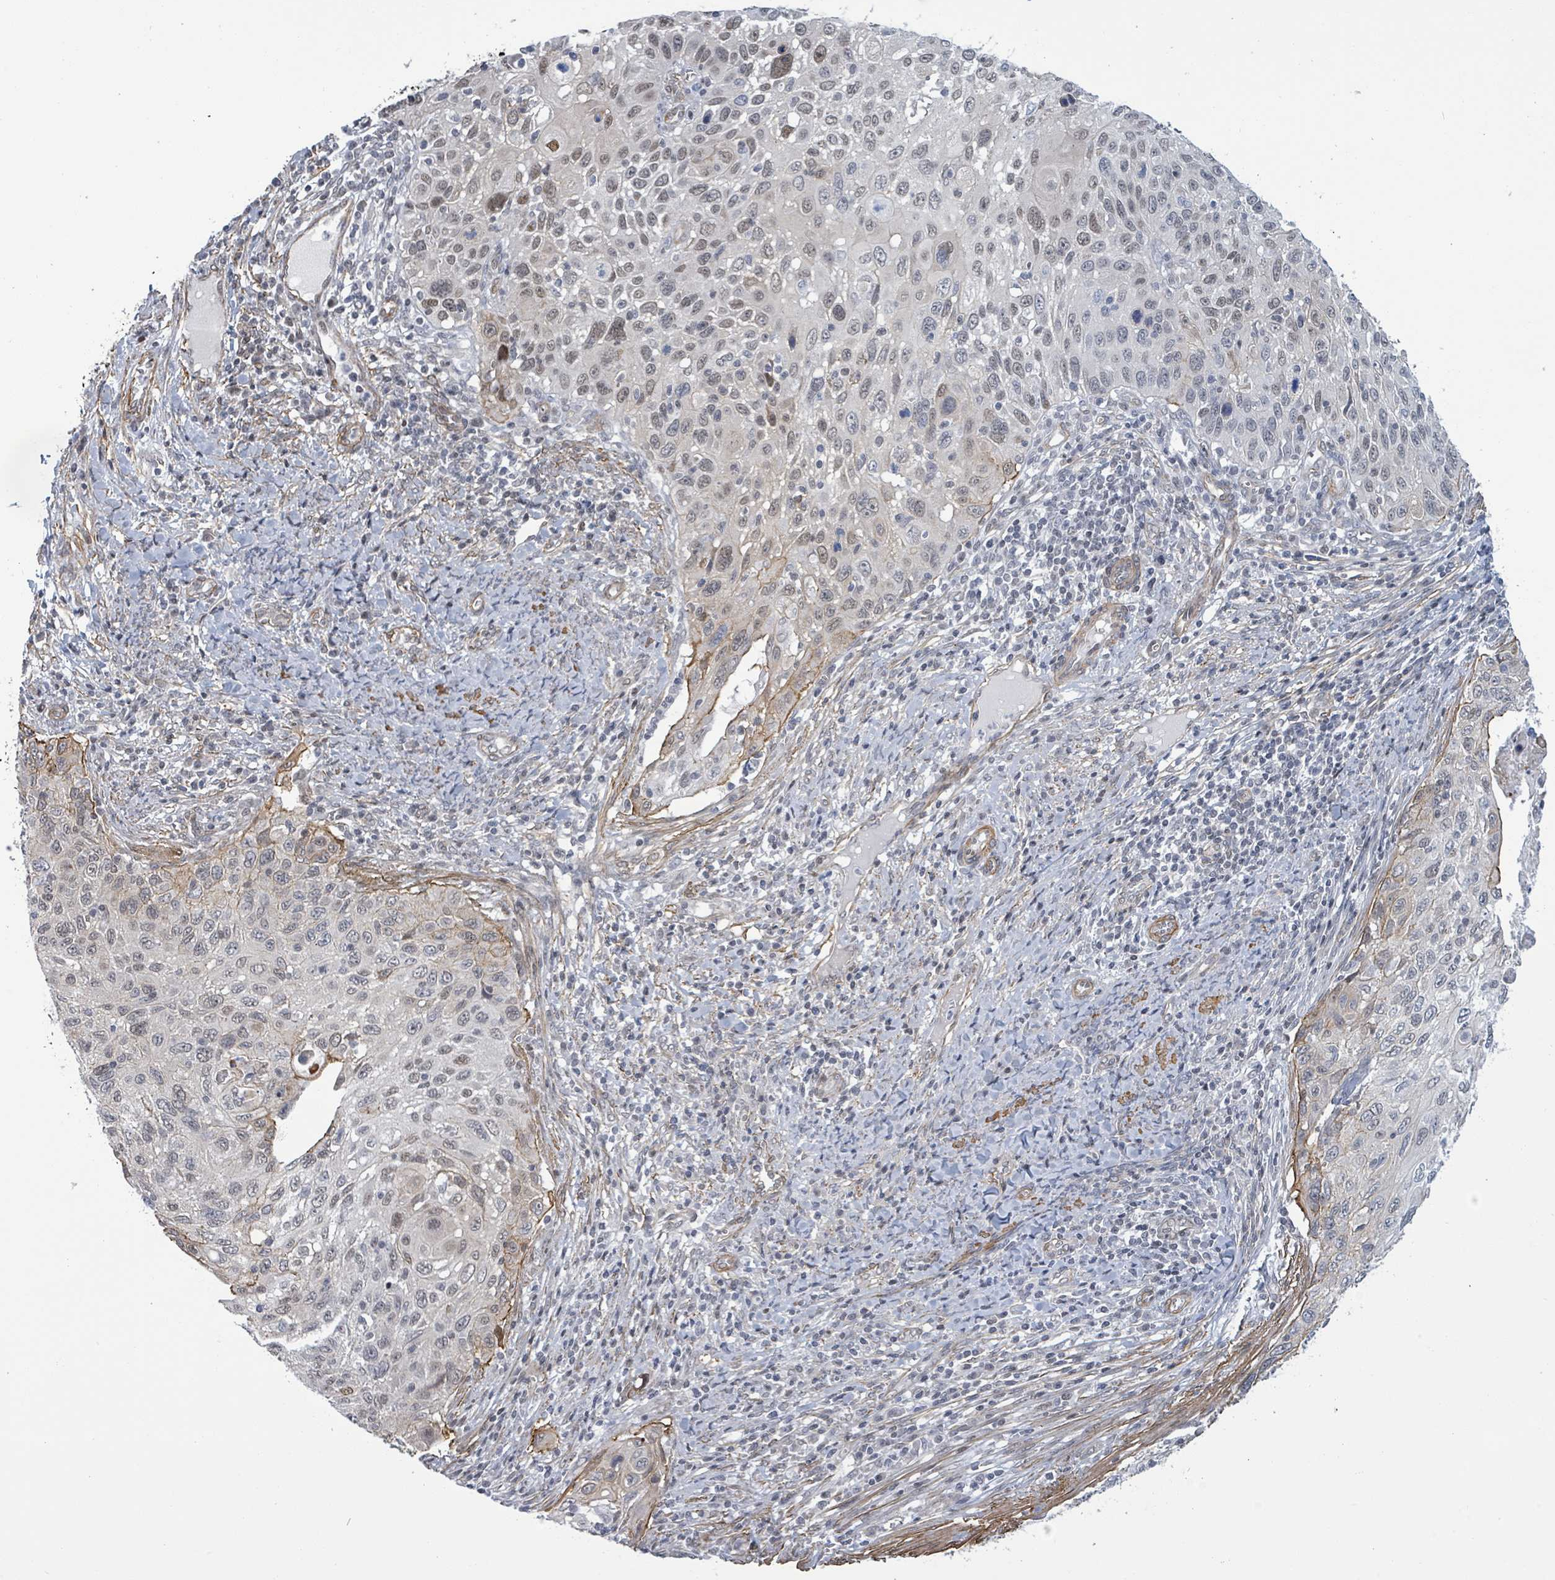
{"staining": {"intensity": "weak", "quantity": "<25%", "location": "nuclear"}, "tissue": "cervical cancer", "cell_type": "Tumor cells", "image_type": "cancer", "snomed": [{"axis": "morphology", "description": "Squamous cell carcinoma, NOS"}, {"axis": "topography", "description": "Cervix"}], "caption": "Cervical cancer was stained to show a protein in brown. There is no significant positivity in tumor cells.", "gene": "DMRTC1B", "patient": {"sex": "female", "age": 70}}